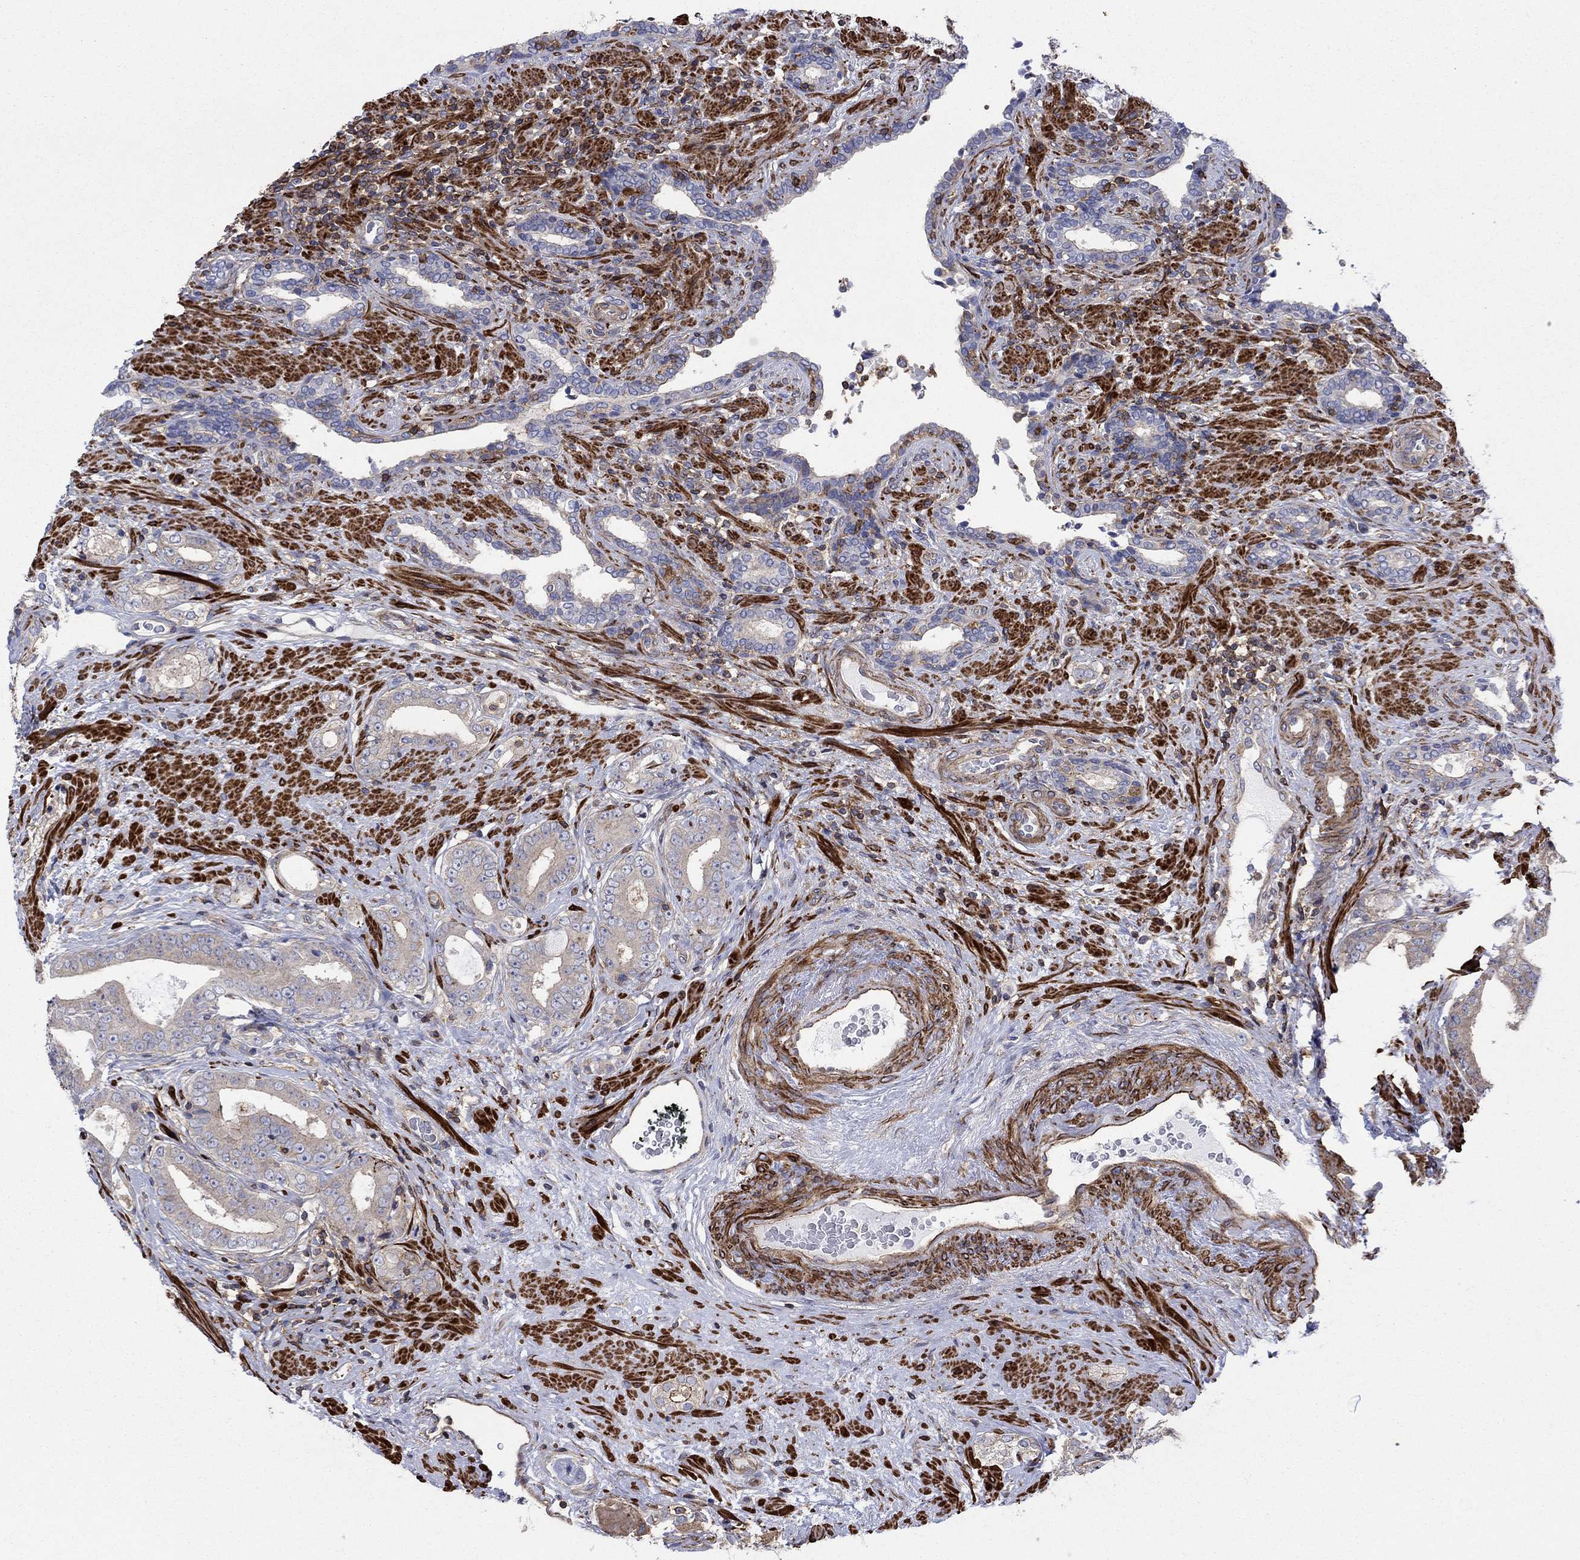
{"staining": {"intensity": "moderate", "quantity": "<25%", "location": "cytoplasmic/membranous"}, "tissue": "prostate cancer", "cell_type": "Tumor cells", "image_type": "cancer", "snomed": [{"axis": "morphology", "description": "Adenocarcinoma, Low grade"}, {"axis": "topography", "description": "Prostate and seminal vesicle, NOS"}], "caption": "The immunohistochemical stain labels moderate cytoplasmic/membranous expression in tumor cells of prostate adenocarcinoma (low-grade) tissue.", "gene": "PAG1", "patient": {"sex": "male", "age": 61}}